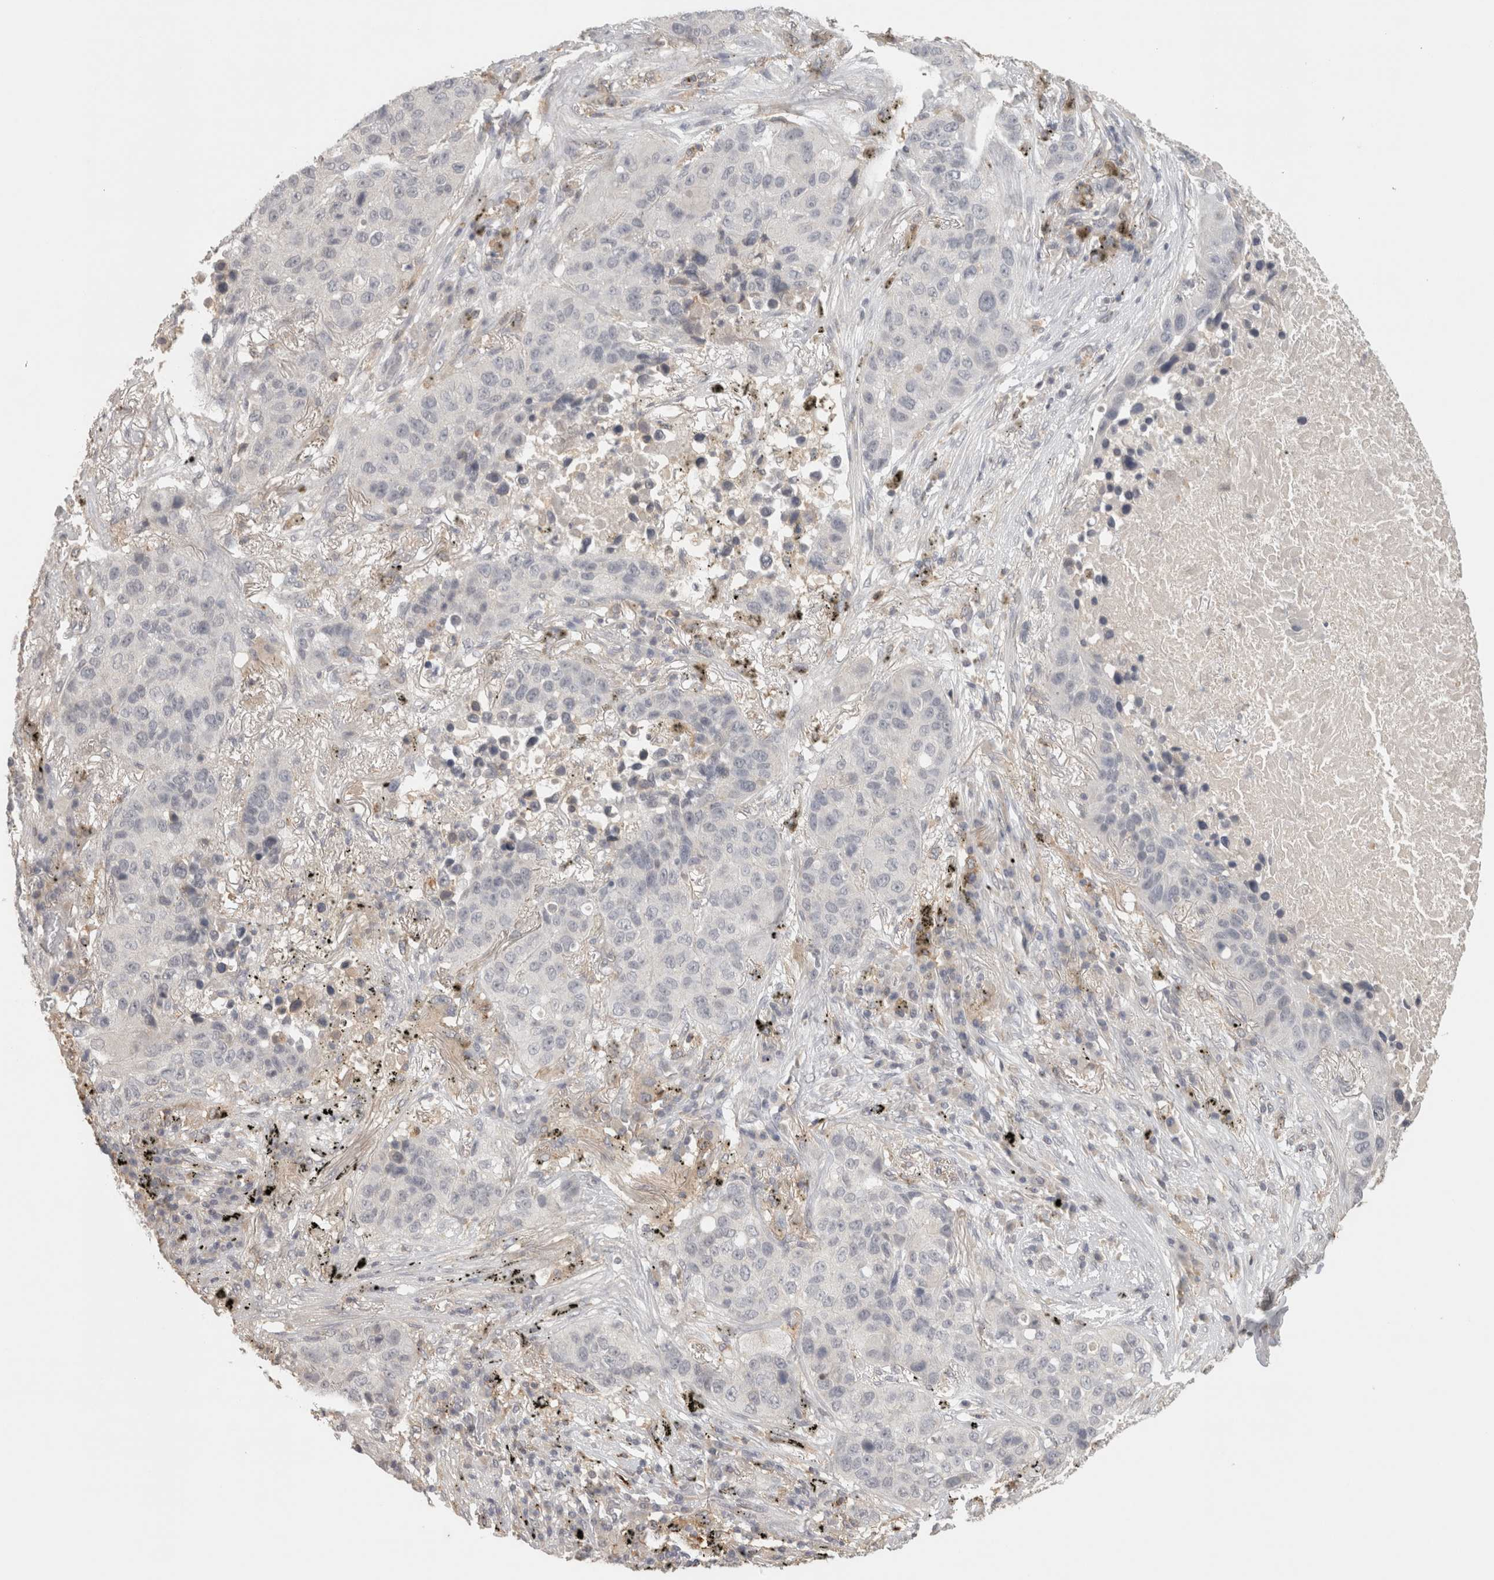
{"staining": {"intensity": "negative", "quantity": "none", "location": "none"}, "tissue": "lung cancer", "cell_type": "Tumor cells", "image_type": "cancer", "snomed": [{"axis": "morphology", "description": "Squamous cell carcinoma, NOS"}, {"axis": "topography", "description": "Lung"}], "caption": "There is no significant positivity in tumor cells of lung squamous cell carcinoma.", "gene": "HAVCR2", "patient": {"sex": "male", "age": 57}}